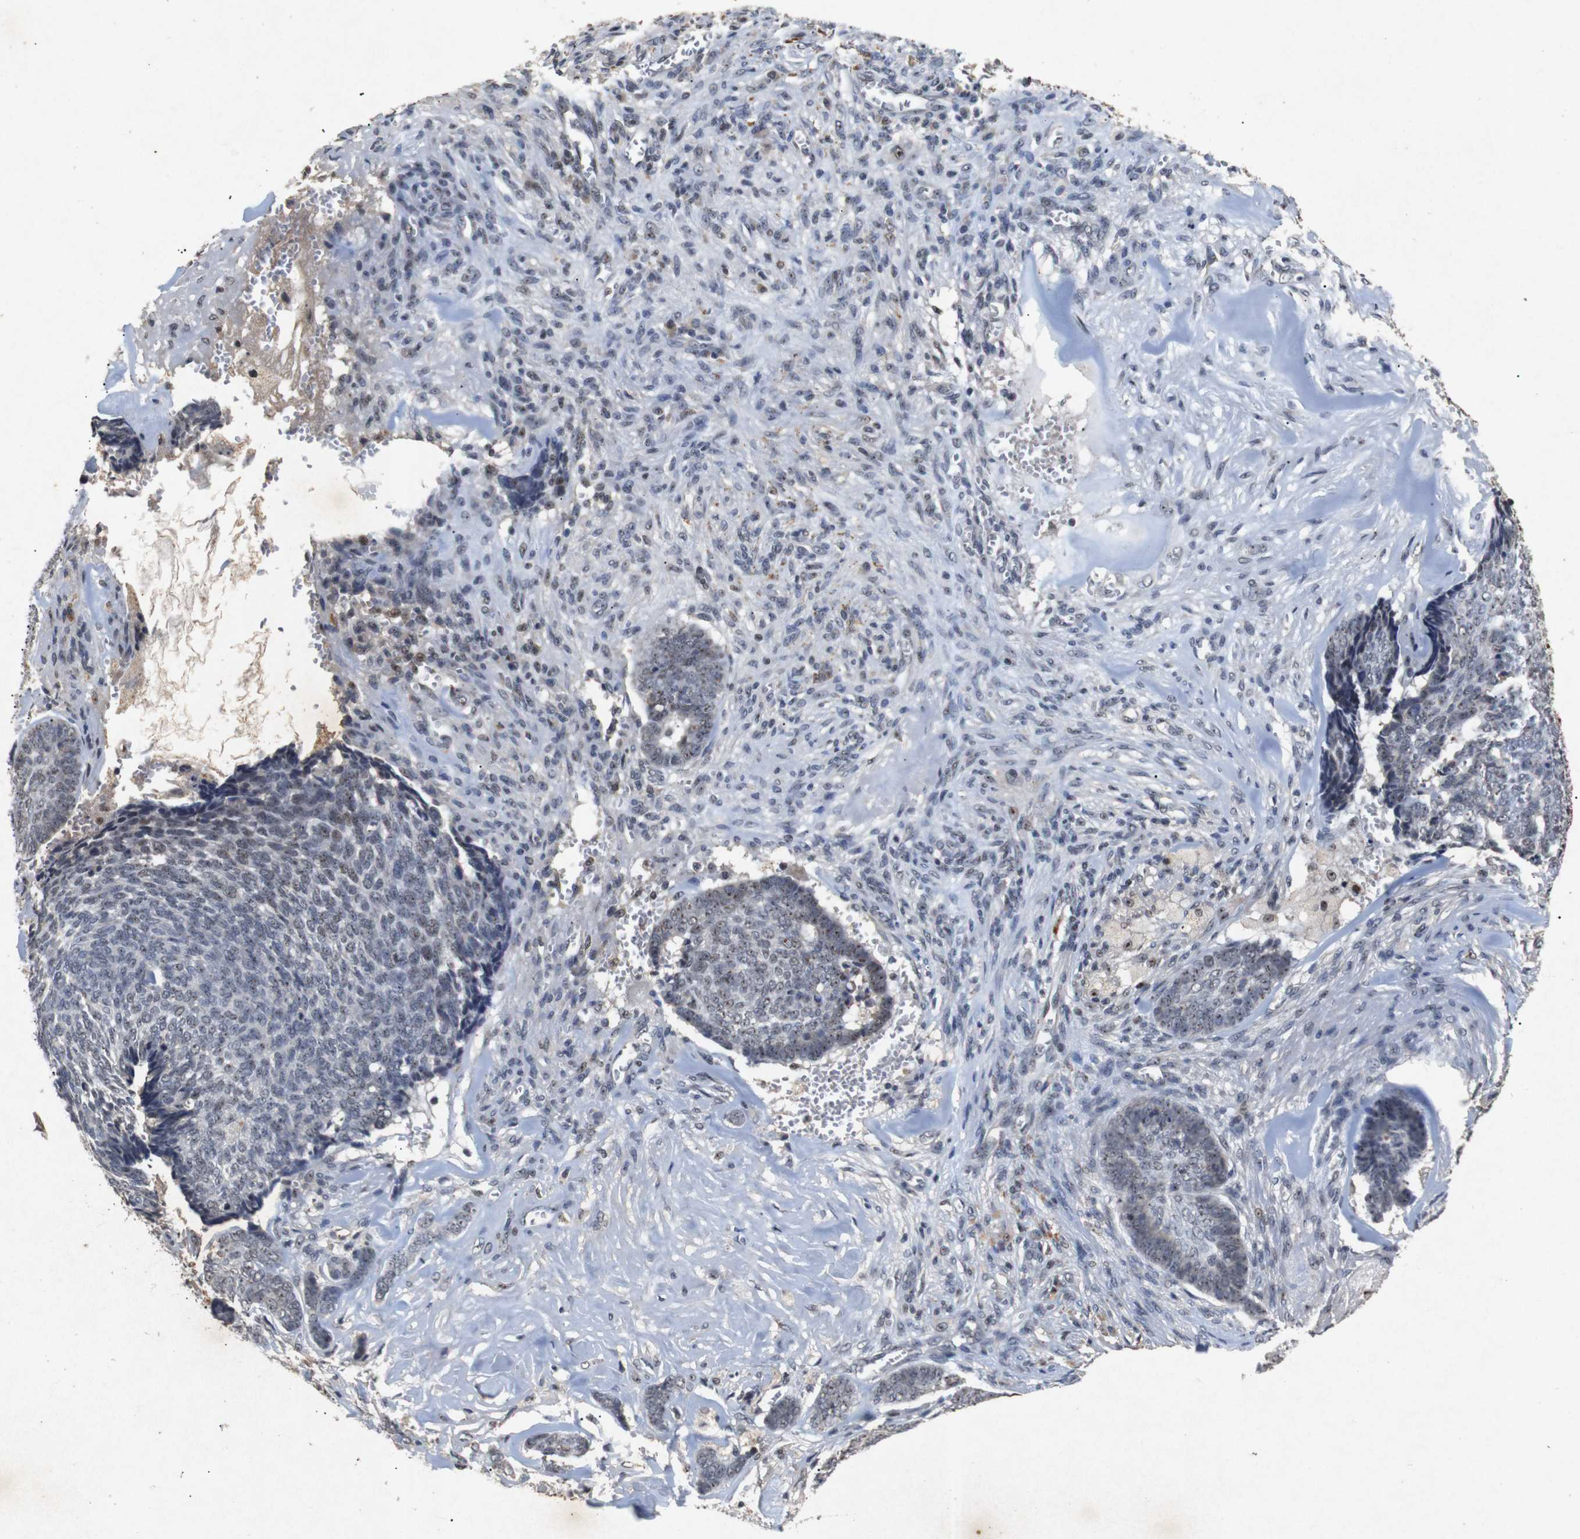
{"staining": {"intensity": "weak", "quantity": "25%-75%", "location": "nuclear"}, "tissue": "skin cancer", "cell_type": "Tumor cells", "image_type": "cancer", "snomed": [{"axis": "morphology", "description": "Basal cell carcinoma"}, {"axis": "topography", "description": "Skin"}], "caption": "Immunohistochemistry micrograph of skin cancer stained for a protein (brown), which demonstrates low levels of weak nuclear staining in about 25%-75% of tumor cells.", "gene": "PARN", "patient": {"sex": "male", "age": 84}}